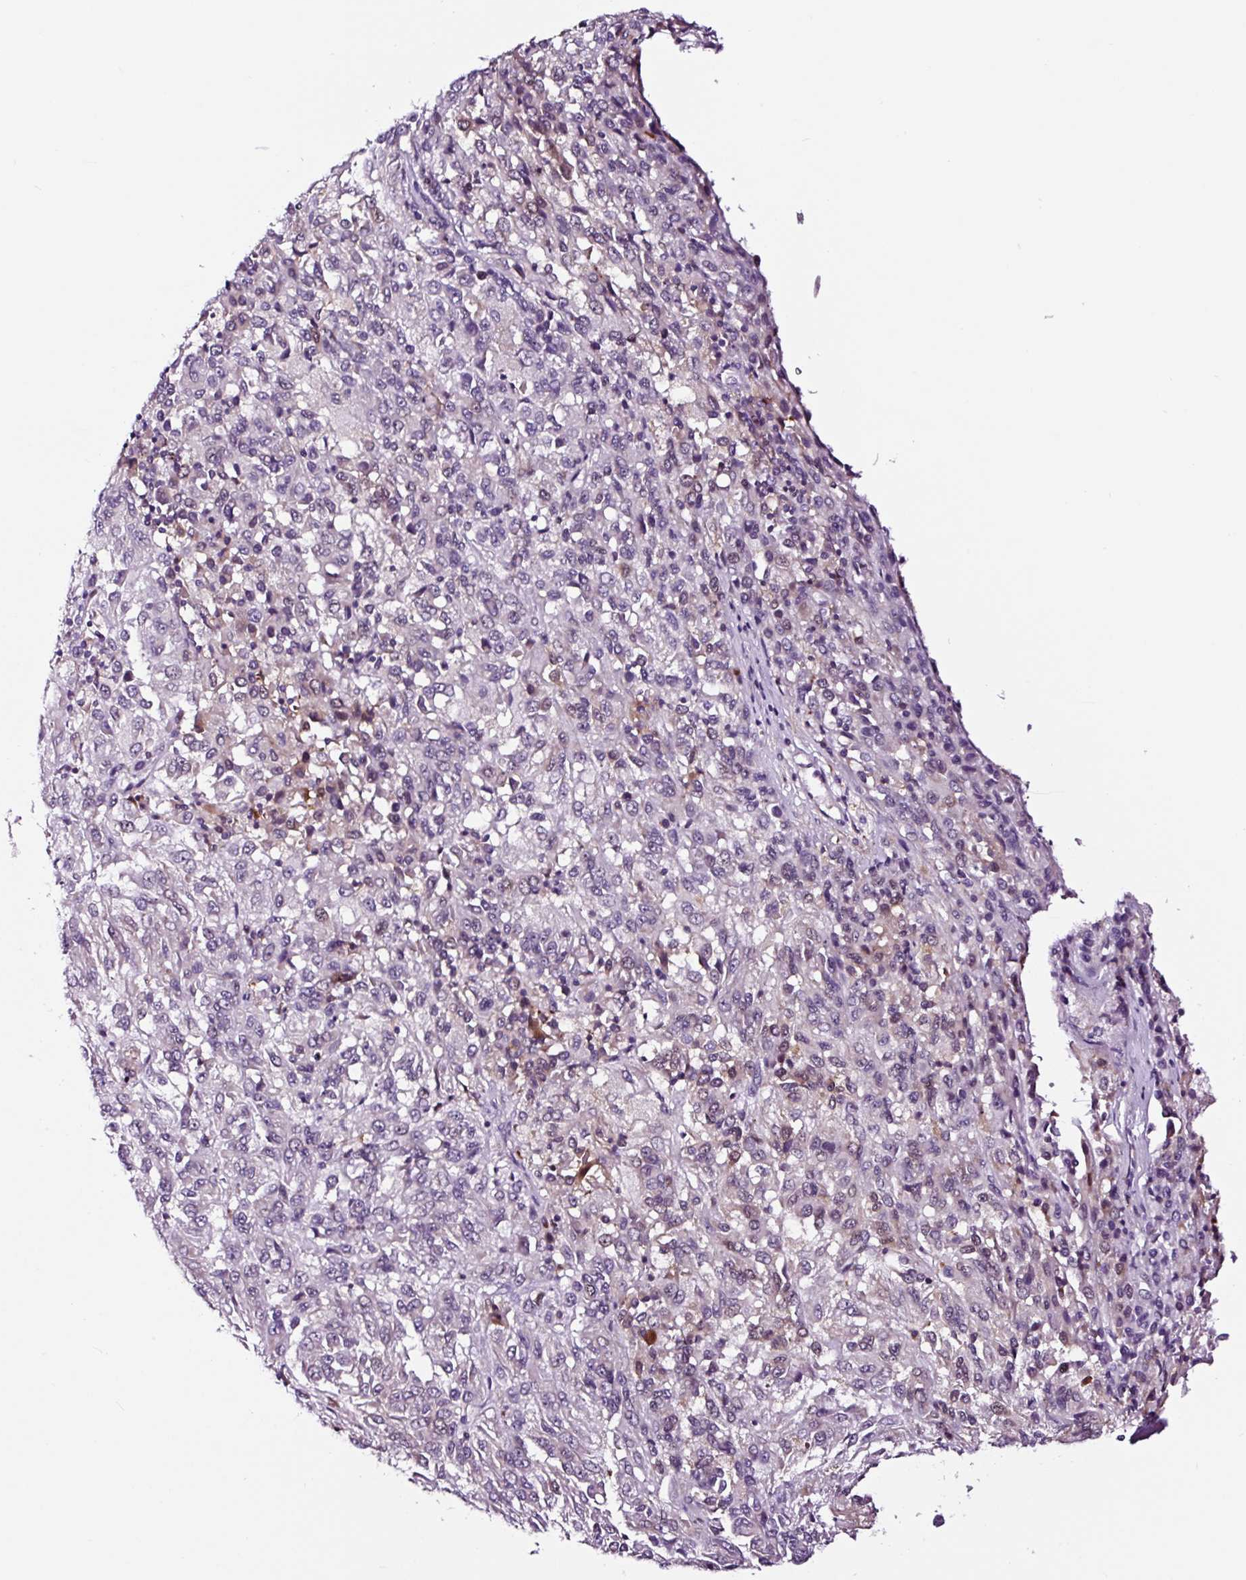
{"staining": {"intensity": "negative", "quantity": "none", "location": "none"}, "tissue": "melanoma", "cell_type": "Tumor cells", "image_type": "cancer", "snomed": [{"axis": "morphology", "description": "Malignant melanoma, Metastatic site"}, {"axis": "topography", "description": "Lung"}], "caption": "Tumor cells are negative for brown protein staining in malignant melanoma (metastatic site).", "gene": "TAFA3", "patient": {"sex": "male", "age": 64}}